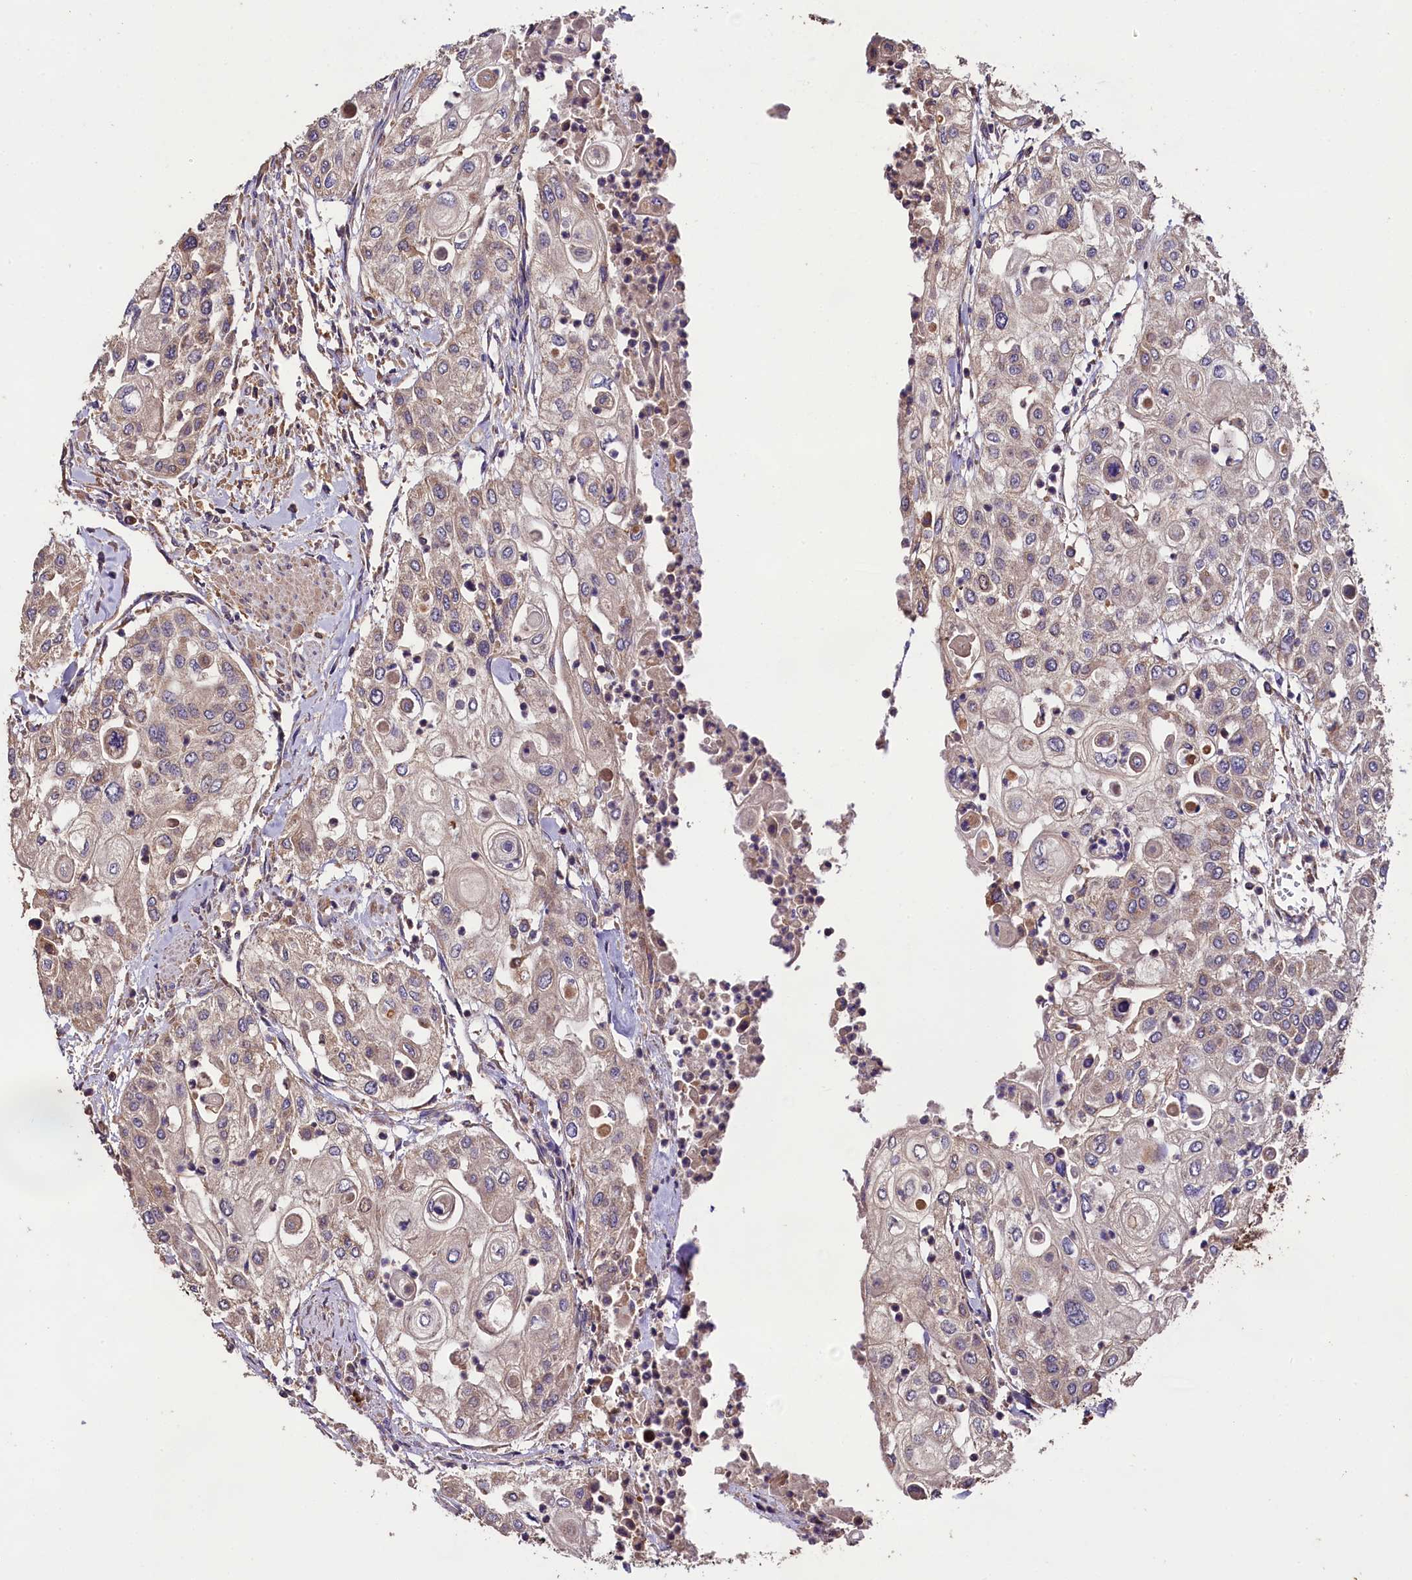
{"staining": {"intensity": "weak", "quantity": "25%-75%", "location": "cytoplasmic/membranous"}, "tissue": "urothelial cancer", "cell_type": "Tumor cells", "image_type": "cancer", "snomed": [{"axis": "morphology", "description": "Urothelial carcinoma, High grade"}, {"axis": "topography", "description": "Urinary bladder"}], "caption": "Urothelial cancer stained for a protein shows weak cytoplasmic/membranous positivity in tumor cells.", "gene": "ENKD1", "patient": {"sex": "female", "age": 79}}